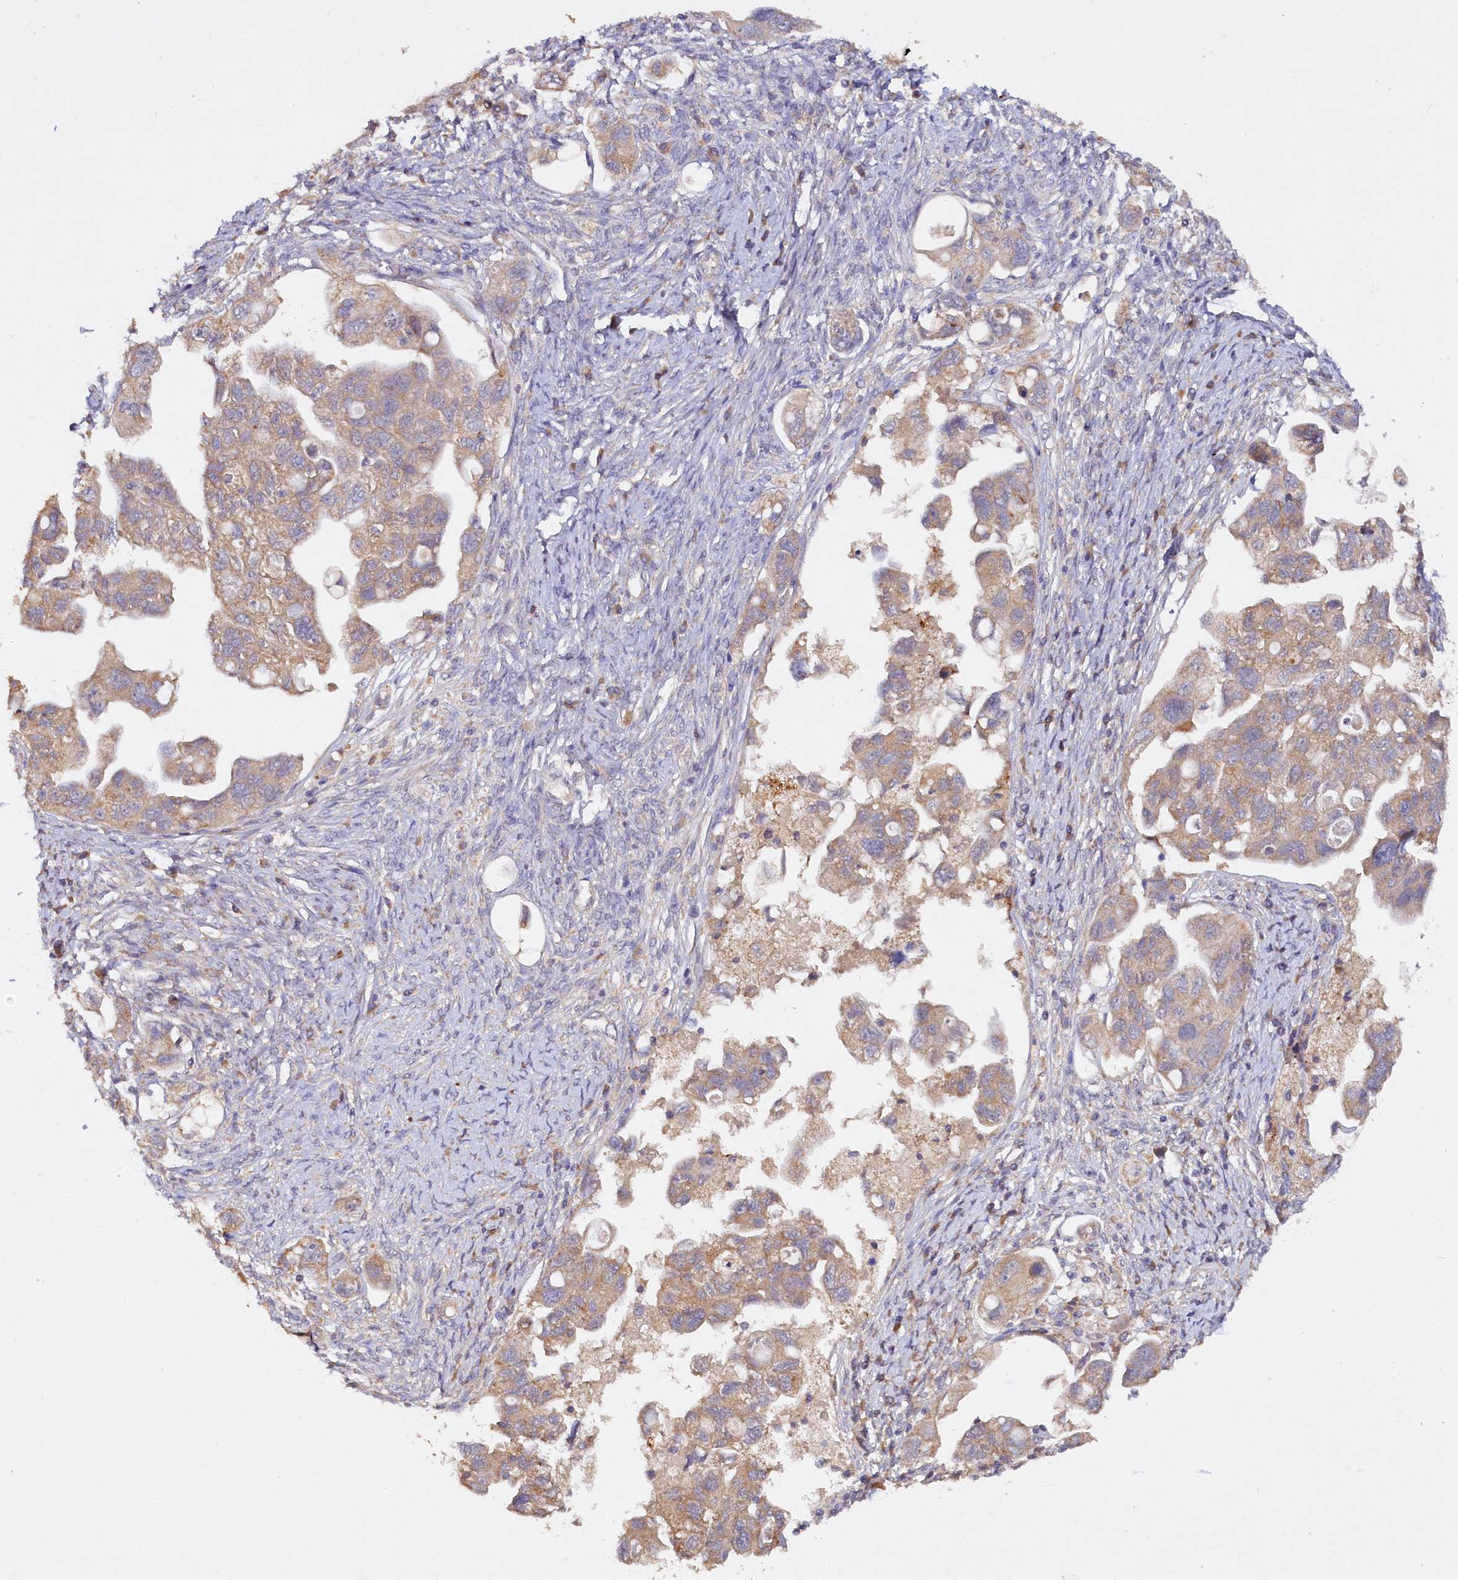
{"staining": {"intensity": "moderate", "quantity": "25%-75%", "location": "cytoplasmic/membranous"}, "tissue": "ovarian cancer", "cell_type": "Tumor cells", "image_type": "cancer", "snomed": [{"axis": "morphology", "description": "Carcinoma, NOS"}, {"axis": "morphology", "description": "Cystadenocarcinoma, serous, NOS"}, {"axis": "topography", "description": "Ovary"}], "caption": "Immunohistochemistry micrograph of ovarian cancer stained for a protein (brown), which reveals medium levels of moderate cytoplasmic/membranous staining in about 25%-75% of tumor cells.", "gene": "ETFBKMT", "patient": {"sex": "female", "age": 69}}